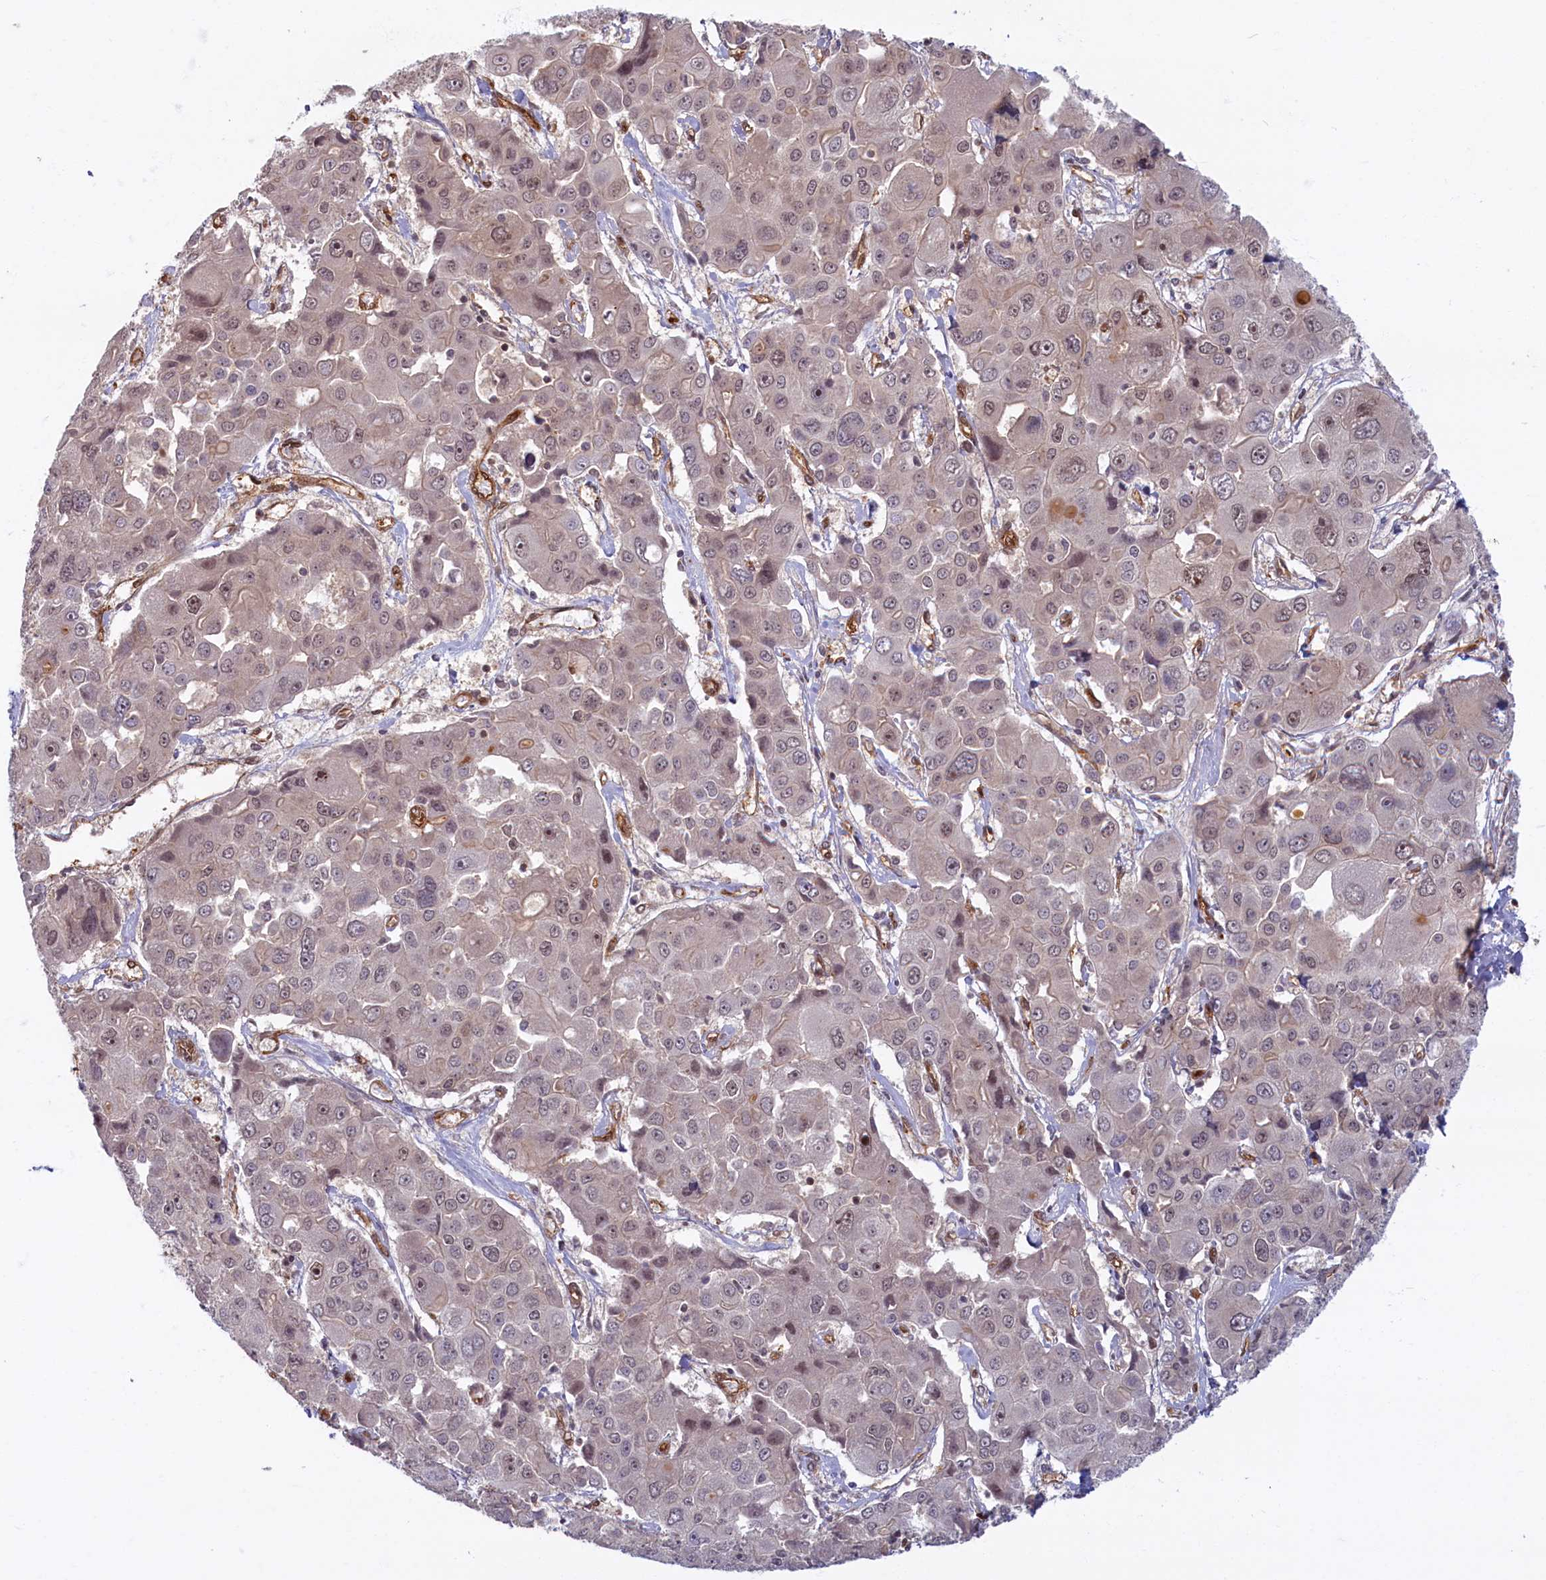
{"staining": {"intensity": "weak", "quantity": "25%-75%", "location": "nuclear"}, "tissue": "liver cancer", "cell_type": "Tumor cells", "image_type": "cancer", "snomed": [{"axis": "morphology", "description": "Cholangiocarcinoma"}, {"axis": "topography", "description": "Liver"}], "caption": "A low amount of weak nuclear staining is present in about 25%-75% of tumor cells in cholangiocarcinoma (liver) tissue.", "gene": "SNRK", "patient": {"sex": "male", "age": 67}}